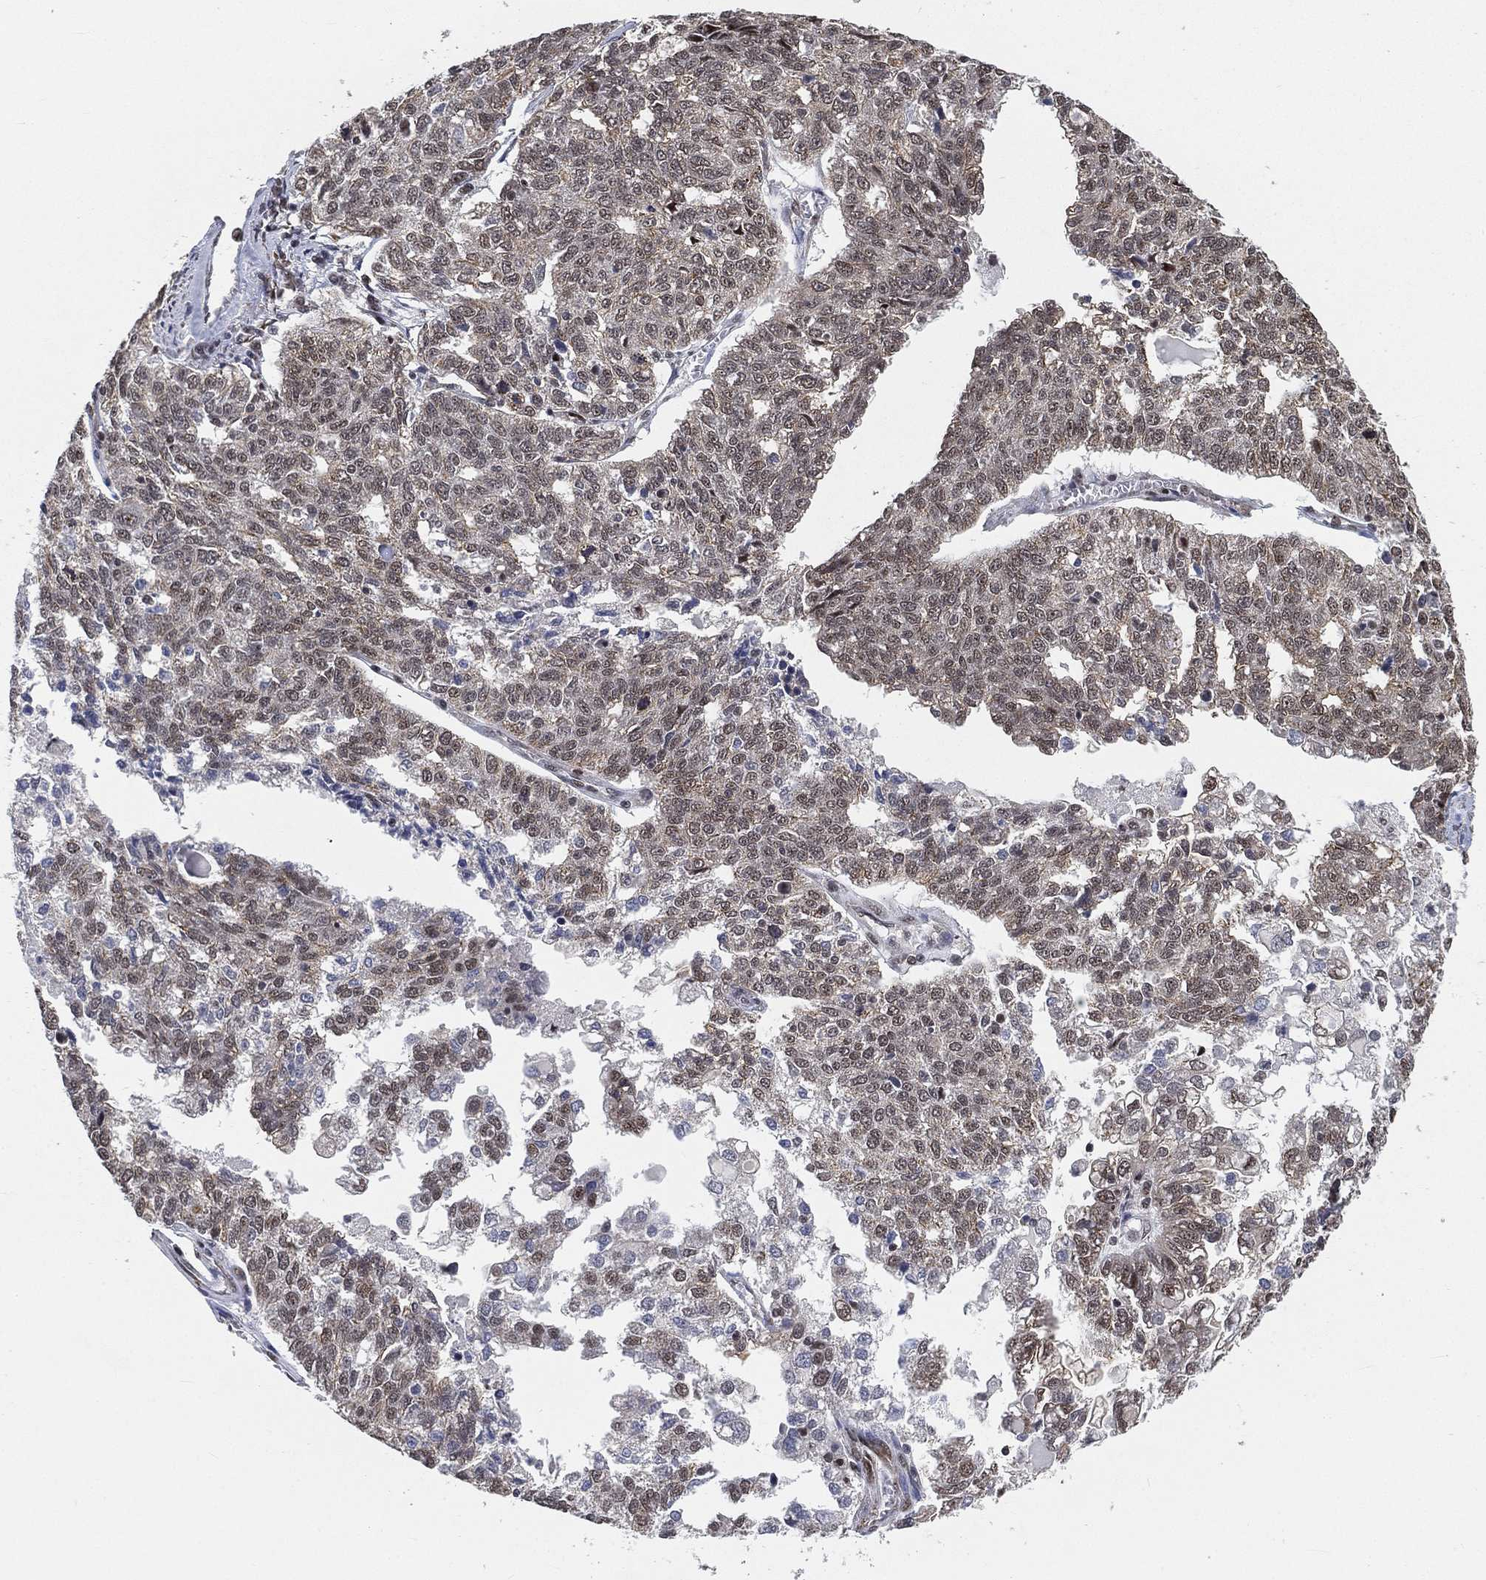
{"staining": {"intensity": "moderate", "quantity": "<25%", "location": "nuclear"}, "tissue": "ovarian cancer", "cell_type": "Tumor cells", "image_type": "cancer", "snomed": [{"axis": "morphology", "description": "Cystadenocarcinoma, serous, NOS"}, {"axis": "topography", "description": "Ovary"}], "caption": "Tumor cells display low levels of moderate nuclear positivity in approximately <25% of cells in ovarian cancer.", "gene": "RSRC2", "patient": {"sex": "female", "age": 71}}